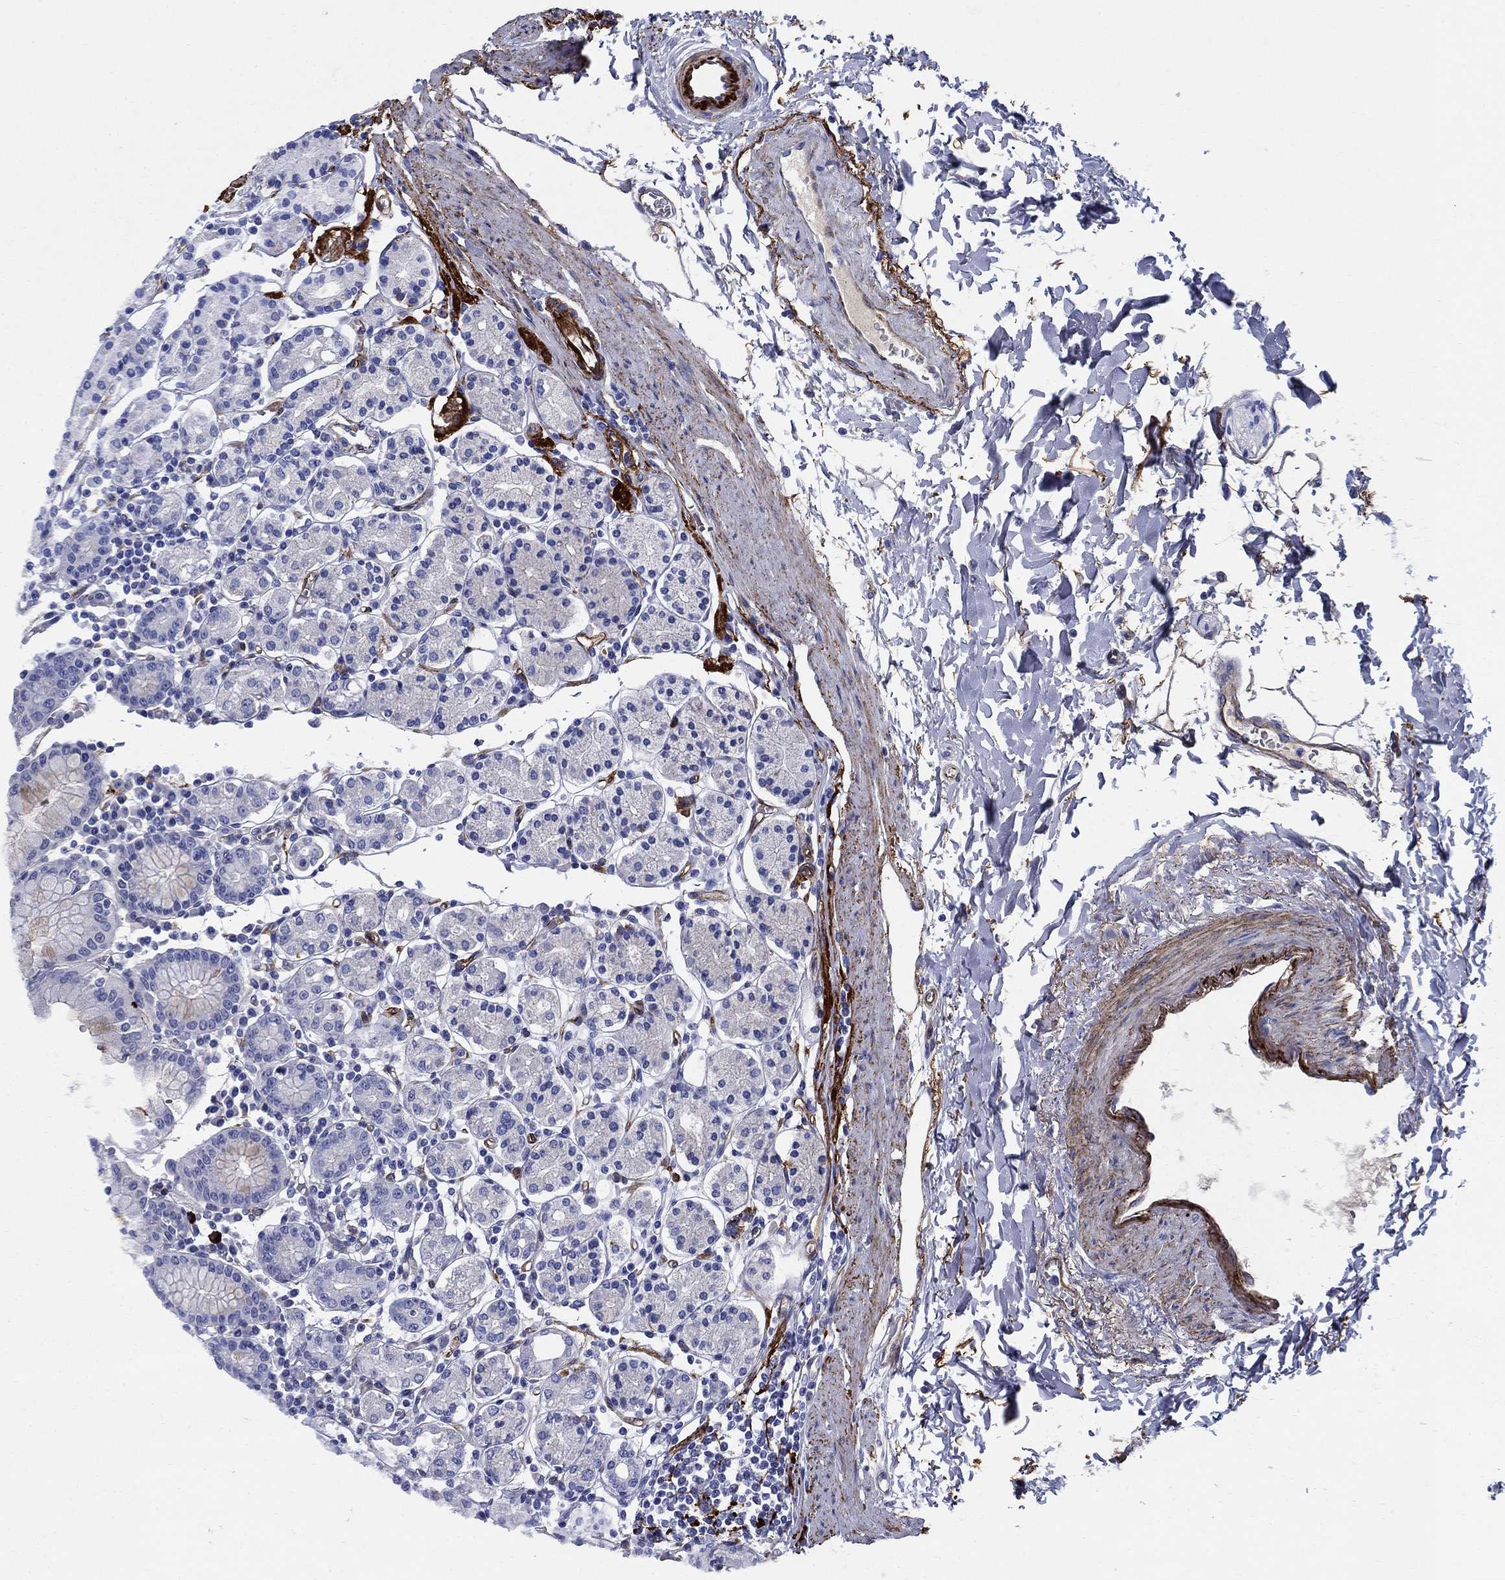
{"staining": {"intensity": "negative", "quantity": "none", "location": "none"}, "tissue": "stomach", "cell_type": "Glandular cells", "image_type": "normal", "snomed": [{"axis": "morphology", "description": "Normal tissue, NOS"}, {"axis": "topography", "description": "Stomach, upper"}, {"axis": "topography", "description": "Stomach"}], "caption": "DAB (3,3'-diaminobenzidine) immunohistochemical staining of benign stomach exhibits no significant staining in glandular cells.", "gene": "VTN", "patient": {"sex": "male", "age": 62}}